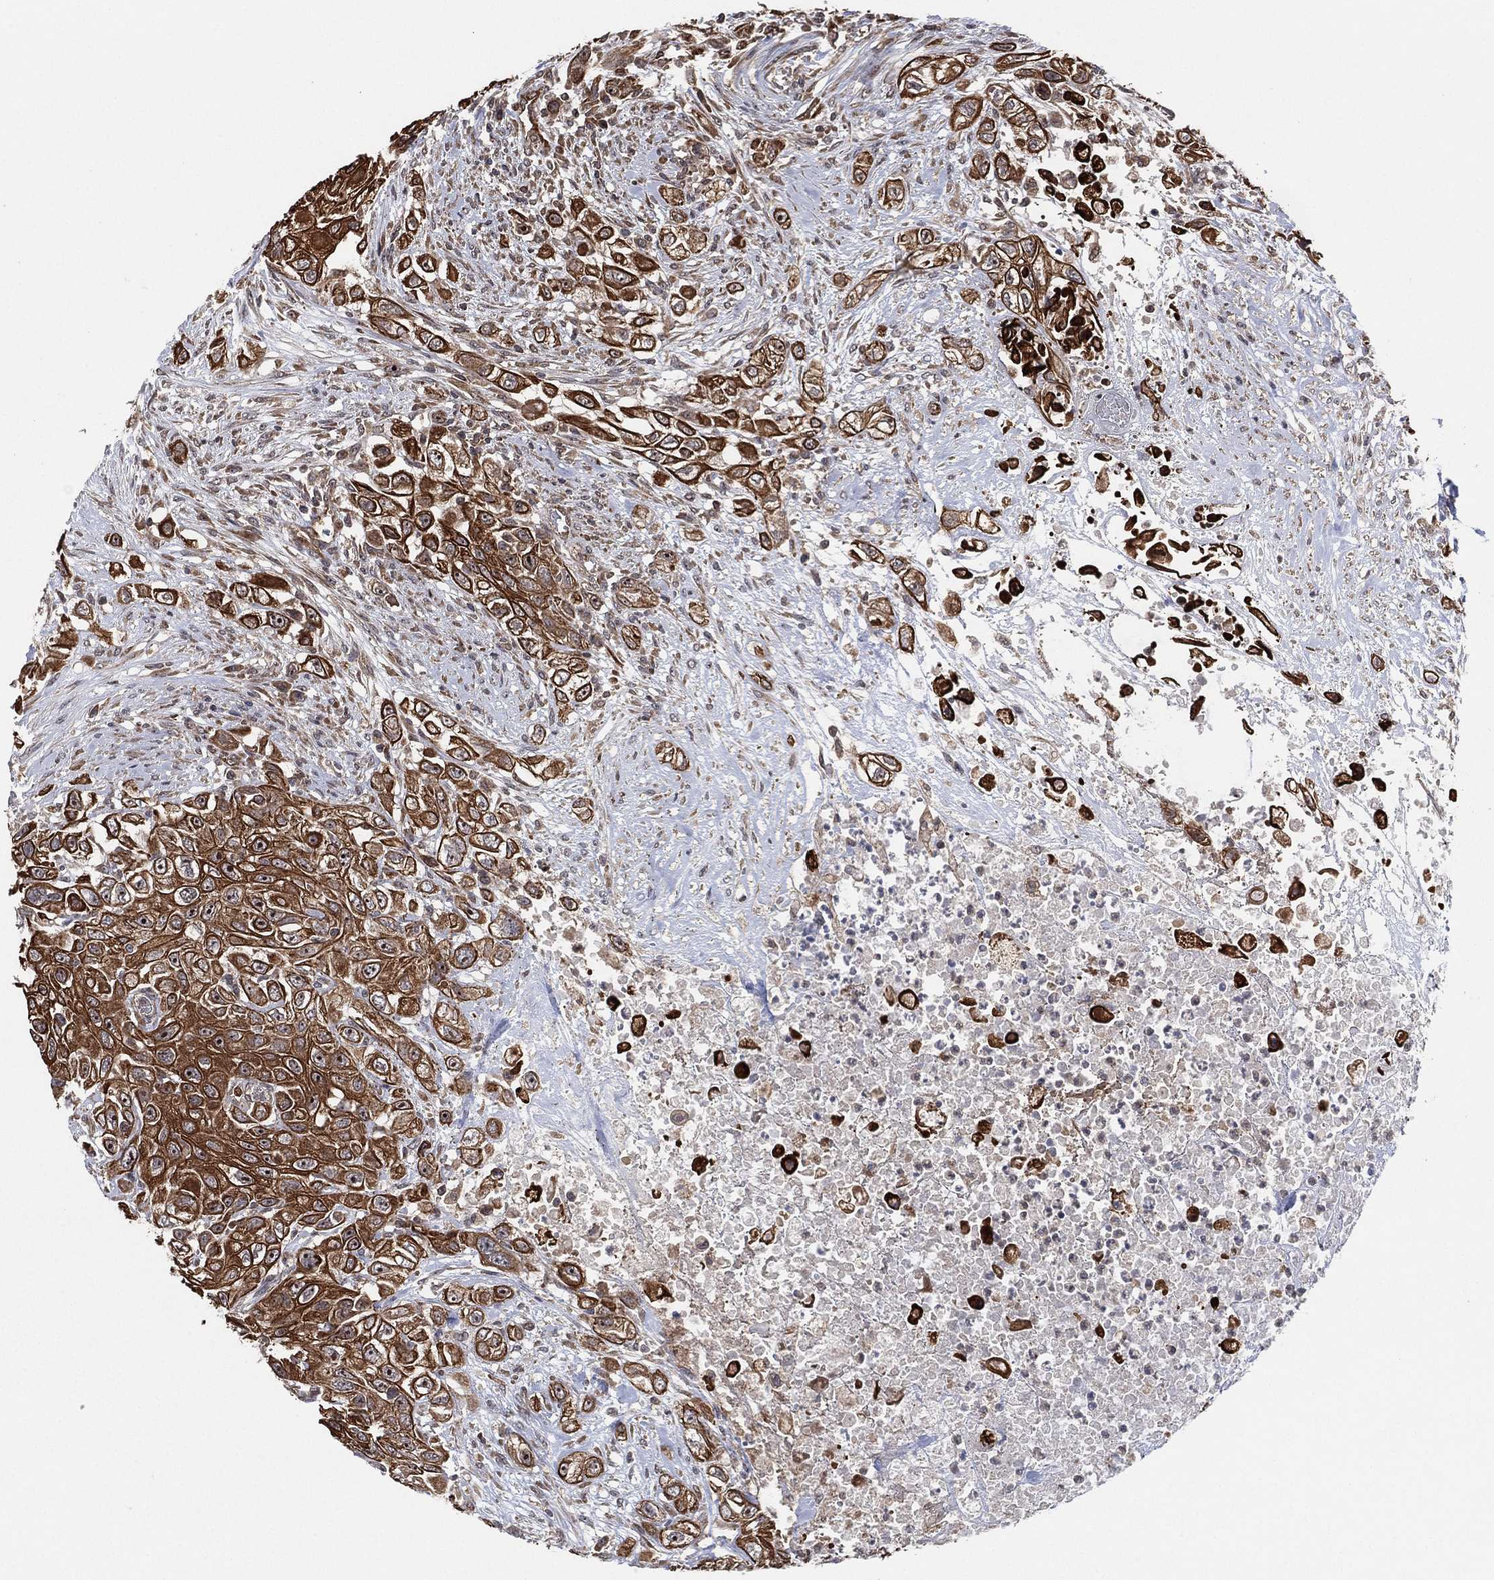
{"staining": {"intensity": "strong", "quantity": ">75%", "location": "cytoplasmic/membranous"}, "tissue": "urothelial cancer", "cell_type": "Tumor cells", "image_type": "cancer", "snomed": [{"axis": "morphology", "description": "Urothelial carcinoma, High grade"}, {"axis": "topography", "description": "Urinary bladder"}], "caption": "Immunohistochemical staining of human urothelial cancer exhibits high levels of strong cytoplasmic/membranous positivity in approximately >75% of tumor cells.", "gene": "TMCO1", "patient": {"sex": "female", "age": 56}}